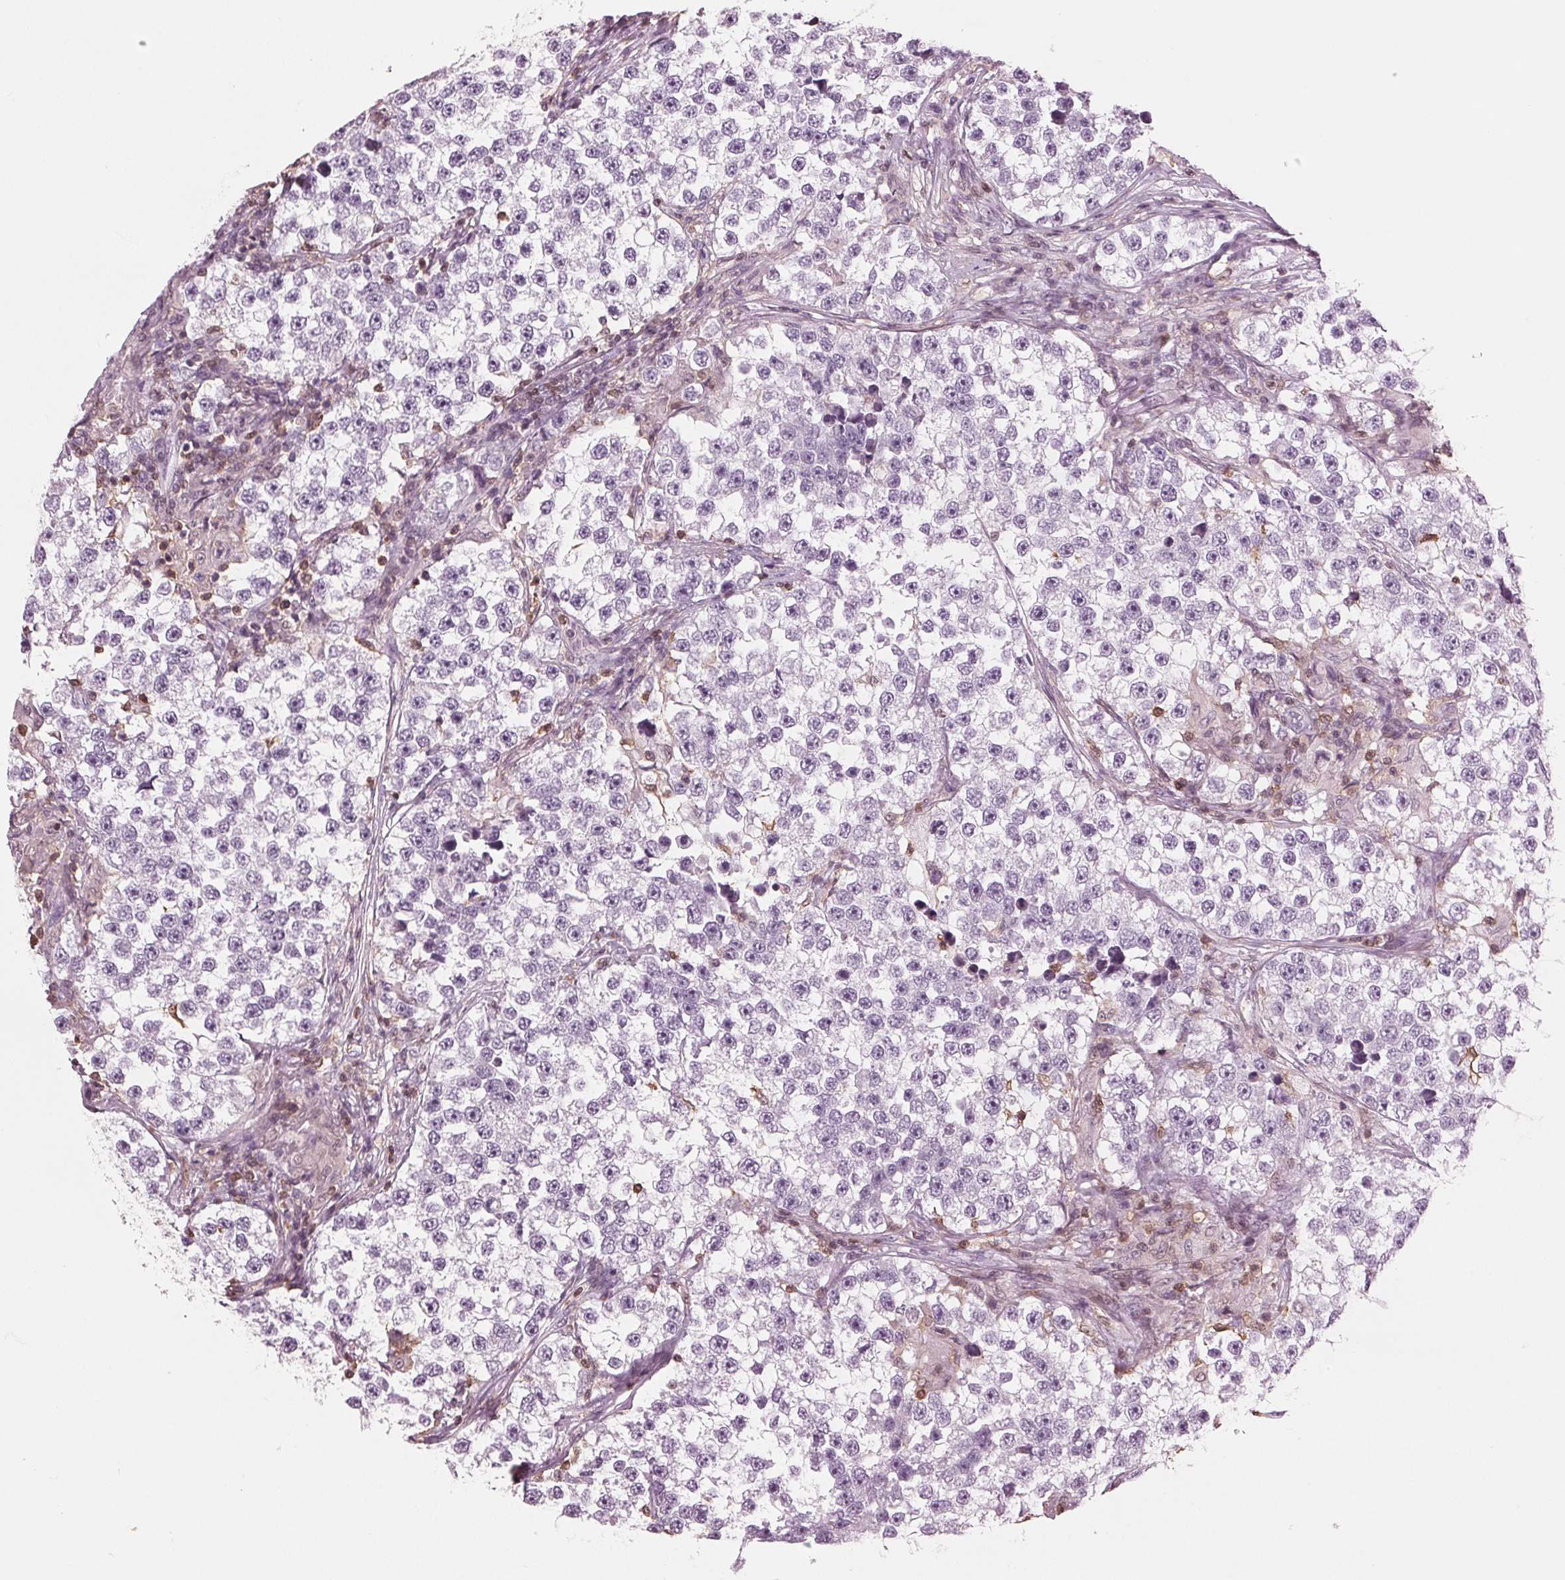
{"staining": {"intensity": "negative", "quantity": "none", "location": "none"}, "tissue": "testis cancer", "cell_type": "Tumor cells", "image_type": "cancer", "snomed": [{"axis": "morphology", "description": "Seminoma, NOS"}, {"axis": "topography", "description": "Testis"}], "caption": "Tumor cells show no significant staining in seminoma (testis).", "gene": "BTLA", "patient": {"sex": "male", "age": 46}}